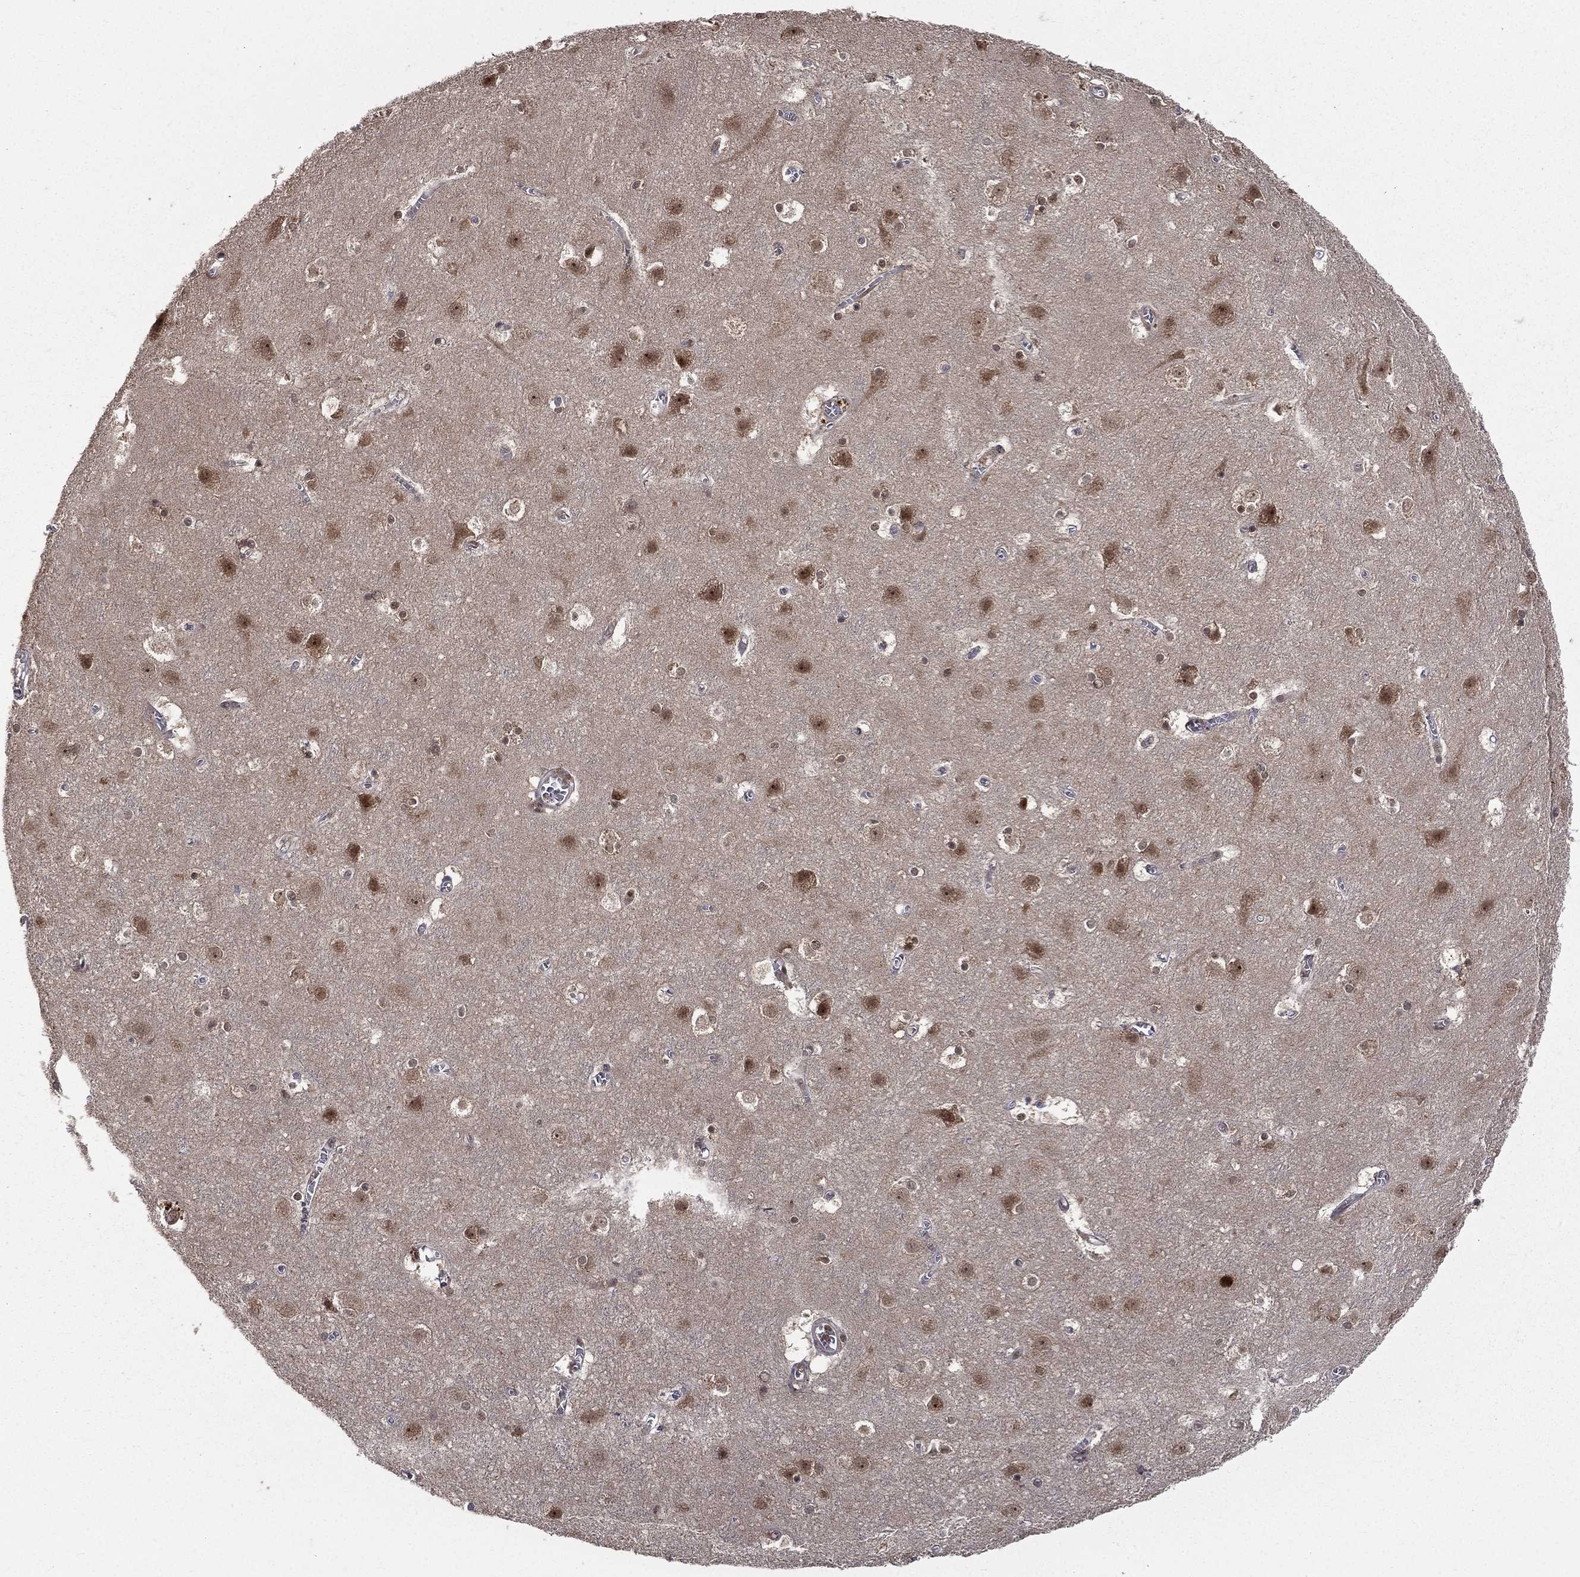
{"staining": {"intensity": "negative", "quantity": "none", "location": "none"}, "tissue": "cerebral cortex", "cell_type": "Endothelial cells", "image_type": "normal", "snomed": [{"axis": "morphology", "description": "Normal tissue, NOS"}, {"axis": "topography", "description": "Cerebral cortex"}], "caption": "Cerebral cortex stained for a protein using IHC exhibits no expression endothelial cells.", "gene": "JMJD6", "patient": {"sex": "male", "age": 59}}